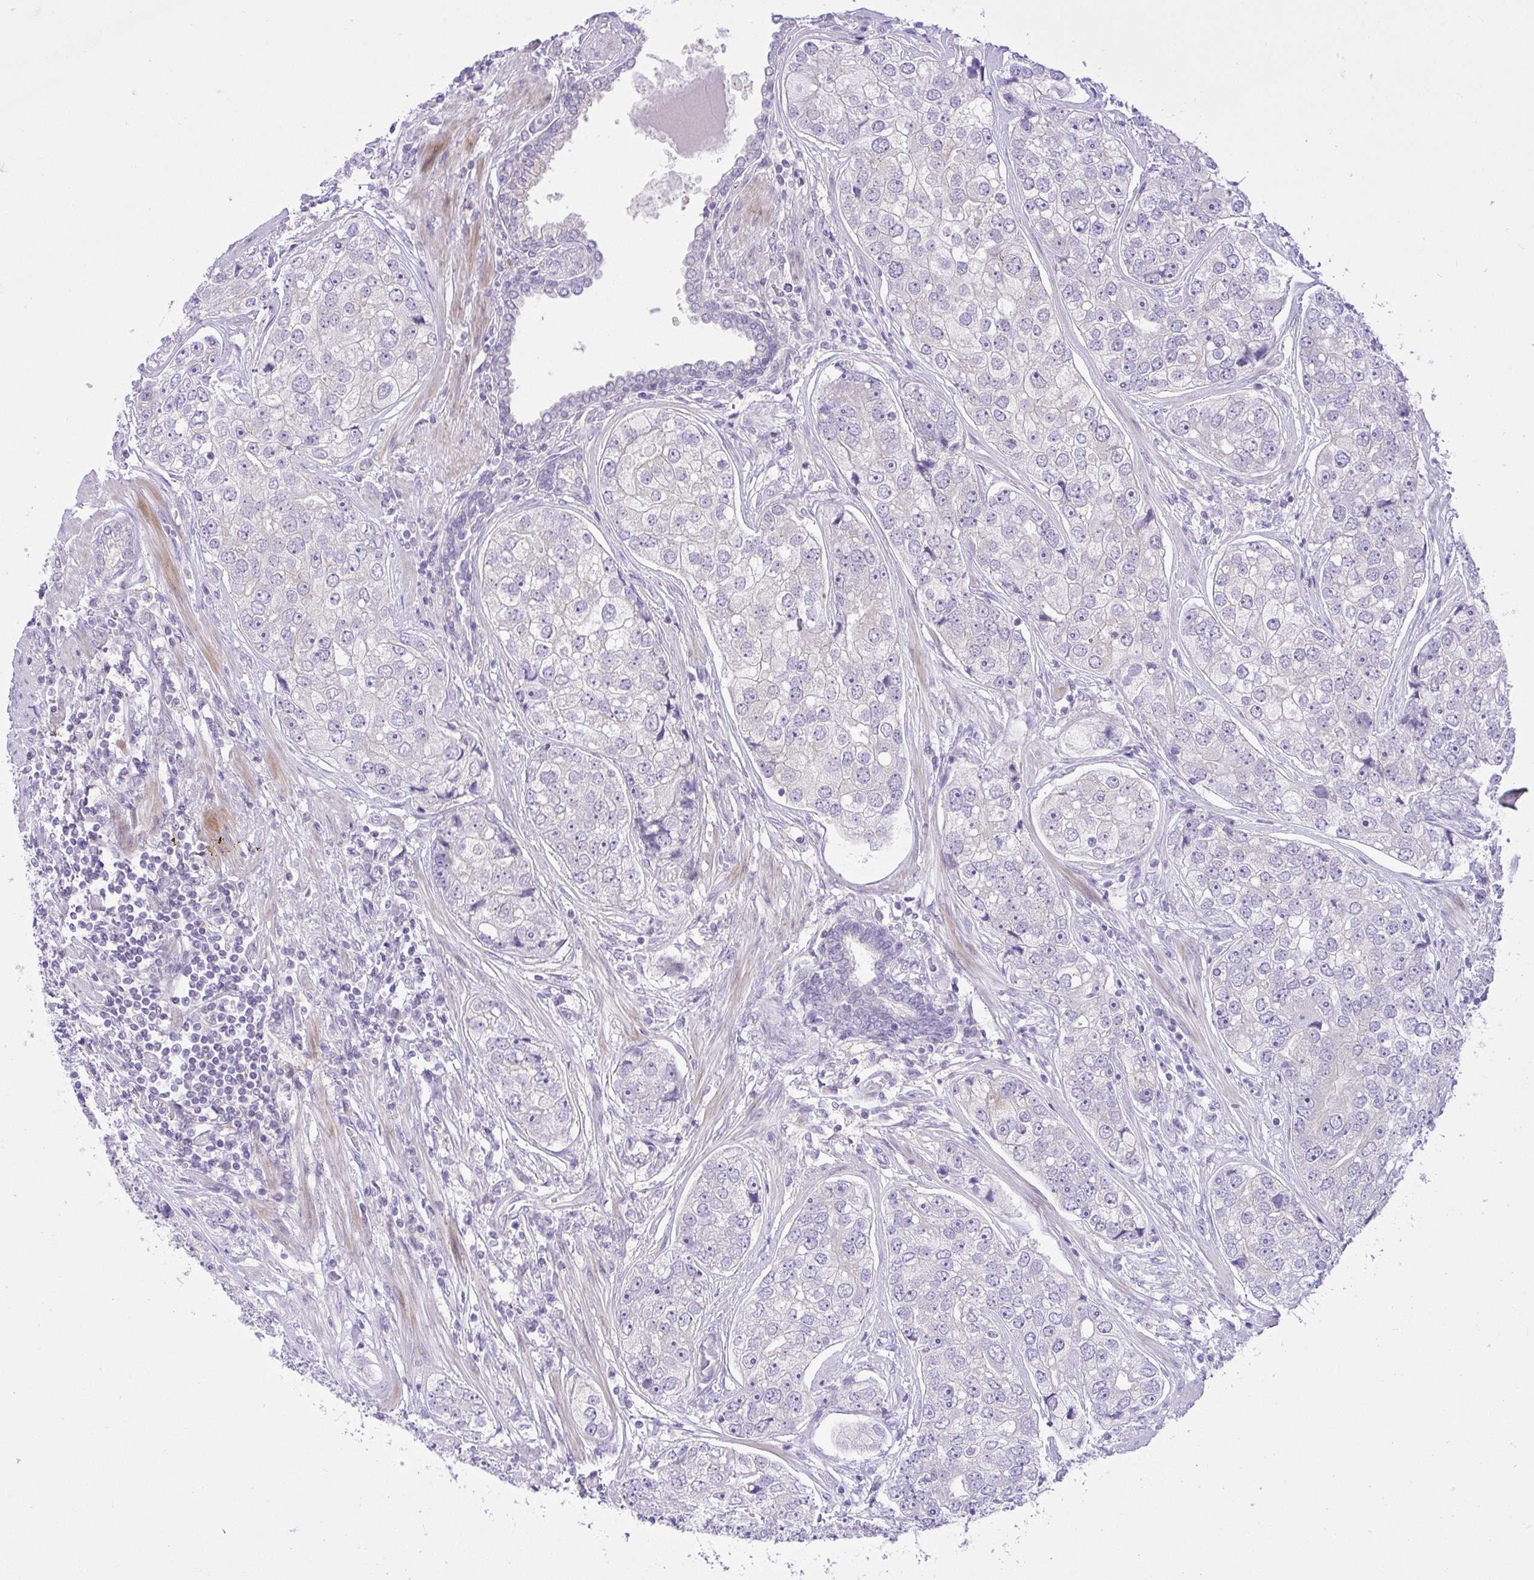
{"staining": {"intensity": "negative", "quantity": "none", "location": "none"}, "tissue": "prostate cancer", "cell_type": "Tumor cells", "image_type": "cancer", "snomed": [{"axis": "morphology", "description": "Adenocarcinoma, High grade"}, {"axis": "topography", "description": "Prostate"}], "caption": "This is an IHC micrograph of prostate cancer (high-grade adenocarcinoma). There is no positivity in tumor cells.", "gene": "ZNF101", "patient": {"sex": "male", "age": 60}}